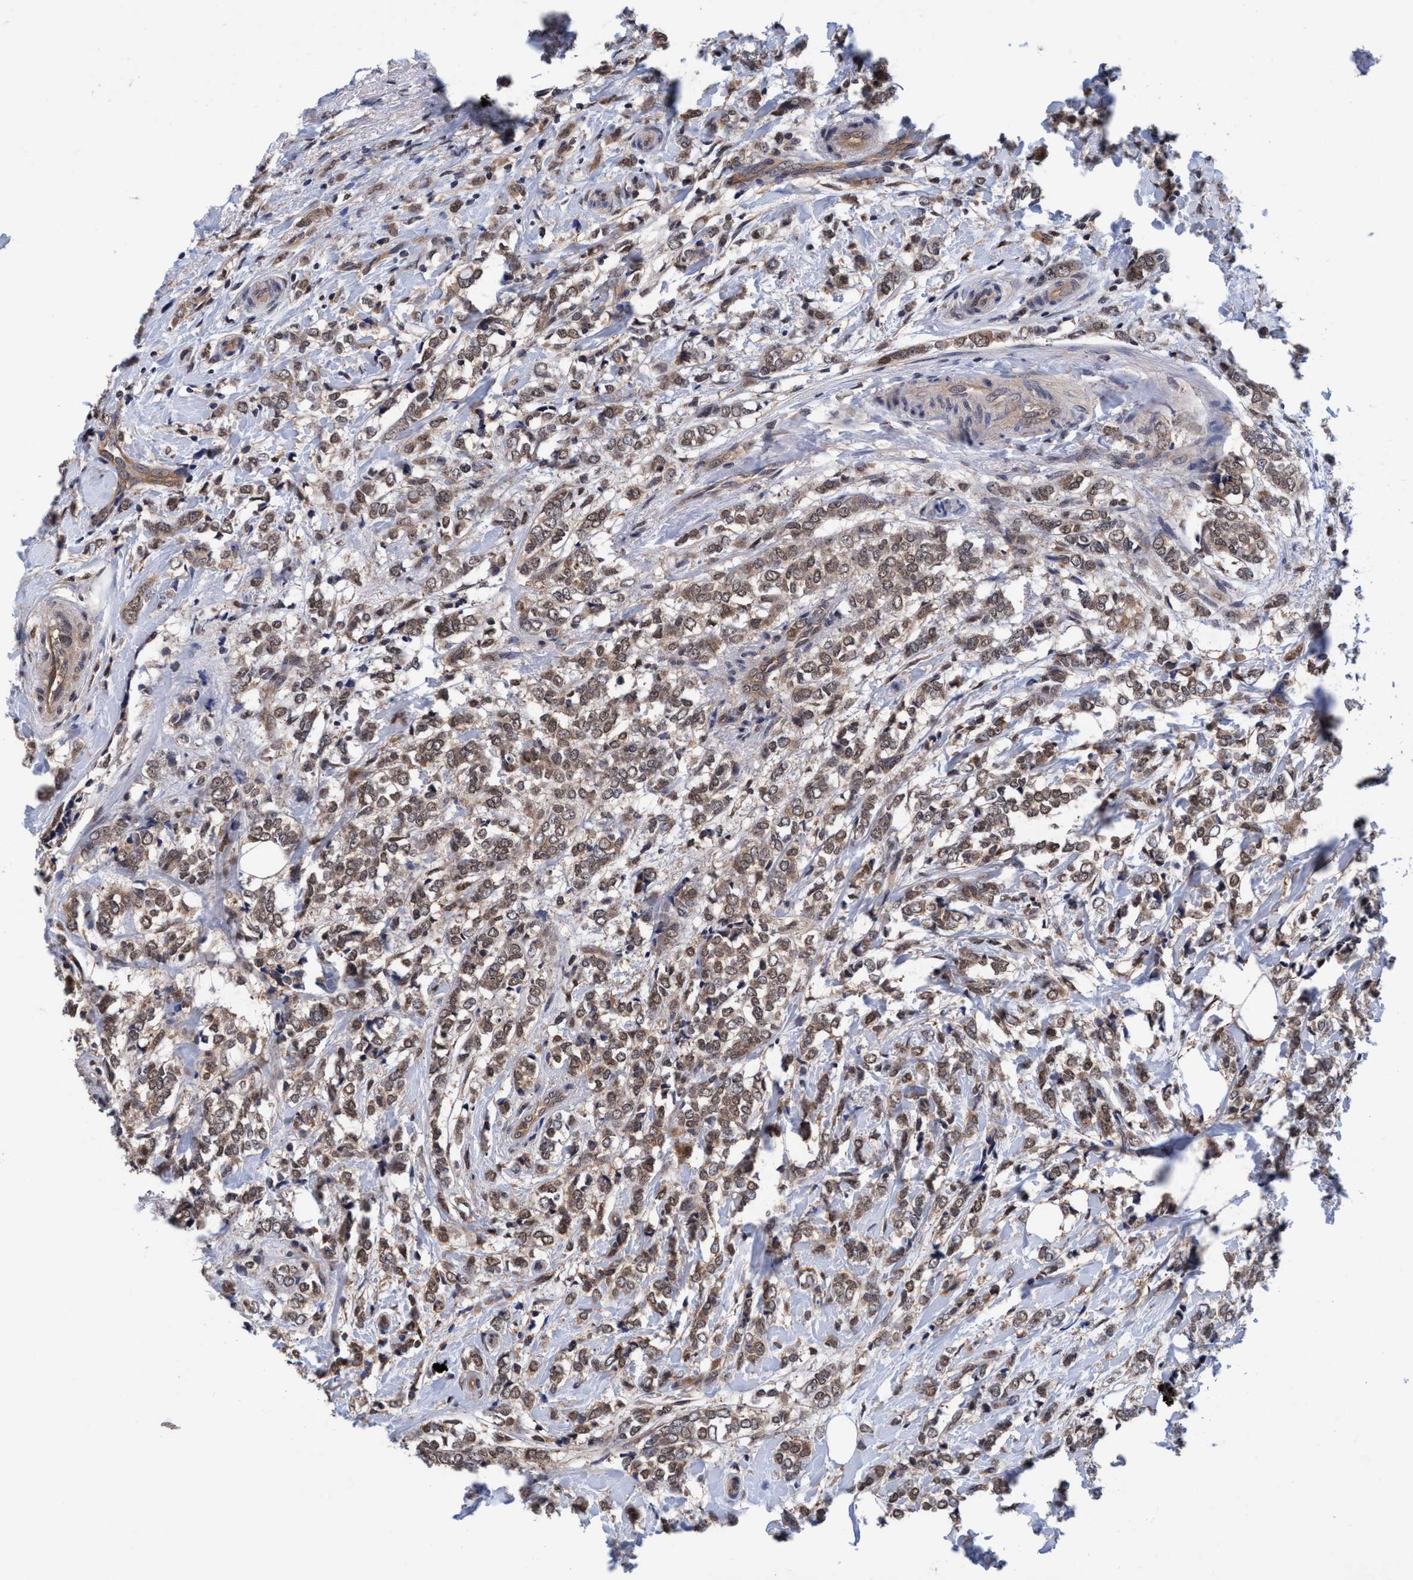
{"staining": {"intensity": "moderate", "quantity": ">75%", "location": "cytoplasmic/membranous,nuclear"}, "tissue": "breast cancer", "cell_type": "Tumor cells", "image_type": "cancer", "snomed": [{"axis": "morphology", "description": "Normal tissue, NOS"}, {"axis": "morphology", "description": "Lobular carcinoma"}, {"axis": "topography", "description": "Breast"}], "caption": "Immunohistochemistry histopathology image of neoplastic tissue: human breast cancer stained using immunohistochemistry (IHC) displays medium levels of moderate protein expression localized specifically in the cytoplasmic/membranous and nuclear of tumor cells, appearing as a cytoplasmic/membranous and nuclear brown color.", "gene": "PSMD12", "patient": {"sex": "female", "age": 47}}